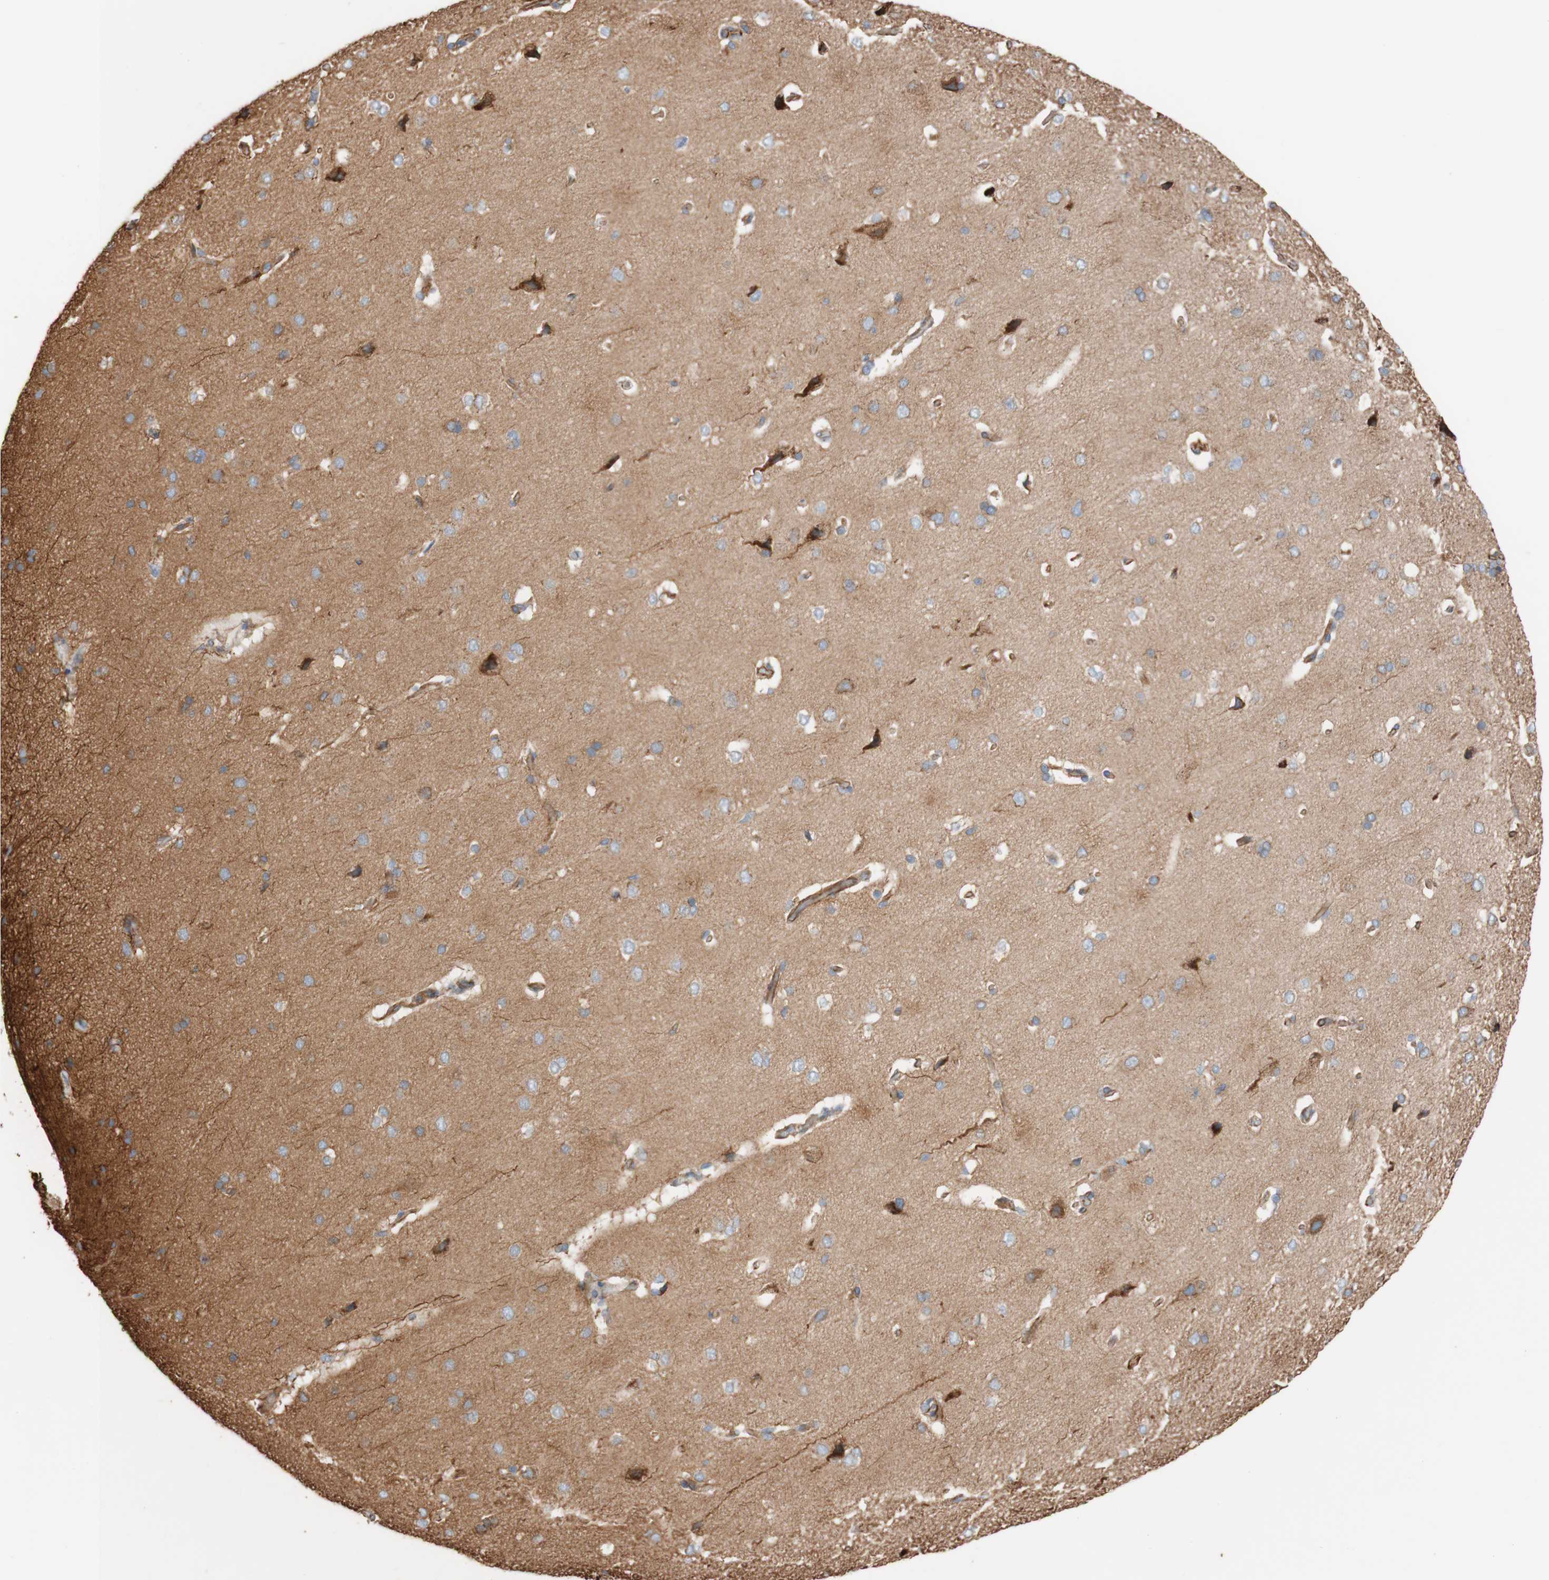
{"staining": {"intensity": "moderate", "quantity": ">75%", "location": "cytoplasmic/membranous"}, "tissue": "cerebral cortex", "cell_type": "Endothelial cells", "image_type": "normal", "snomed": [{"axis": "morphology", "description": "Normal tissue, NOS"}, {"axis": "topography", "description": "Cerebral cortex"}], "caption": "This is a photomicrograph of immunohistochemistry (IHC) staining of unremarkable cerebral cortex, which shows moderate staining in the cytoplasmic/membranous of endothelial cells.", "gene": "C1orf43", "patient": {"sex": "male", "age": 62}}